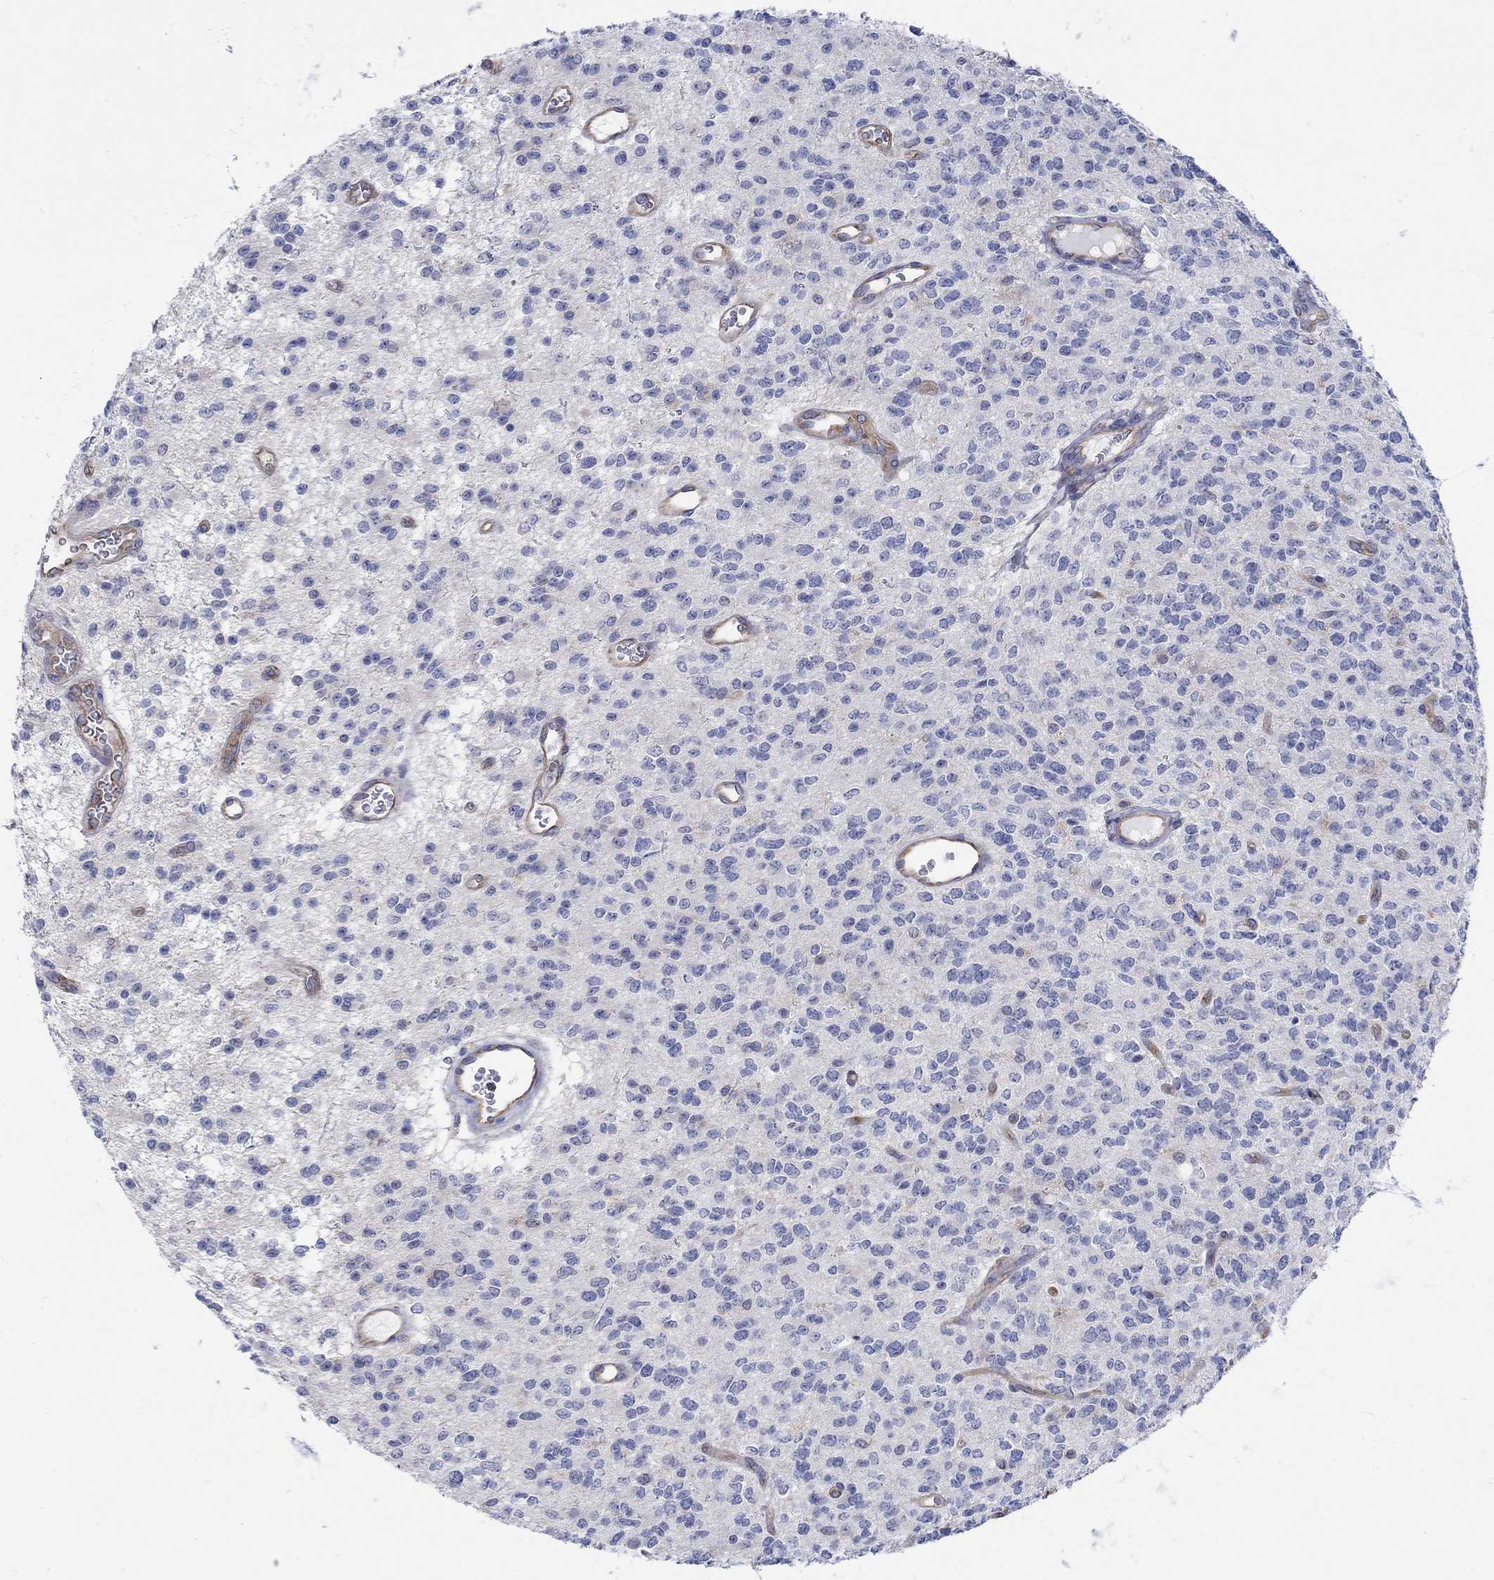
{"staining": {"intensity": "negative", "quantity": "none", "location": "none"}, "tissue": "glioma", "cell_type": "Tumor cells", "image_type": "cancer", "snomed": [{"axis": "morphology", "description": "Glioma, malignant, Low grade"}, {"axis": "topography", "description": "Brain"}], "caption": "The histopathology image shows no significant positivity in tumor cells of glioma.", "gene": "TEKT3", "patient": {"sex": "female", "age": 45}}